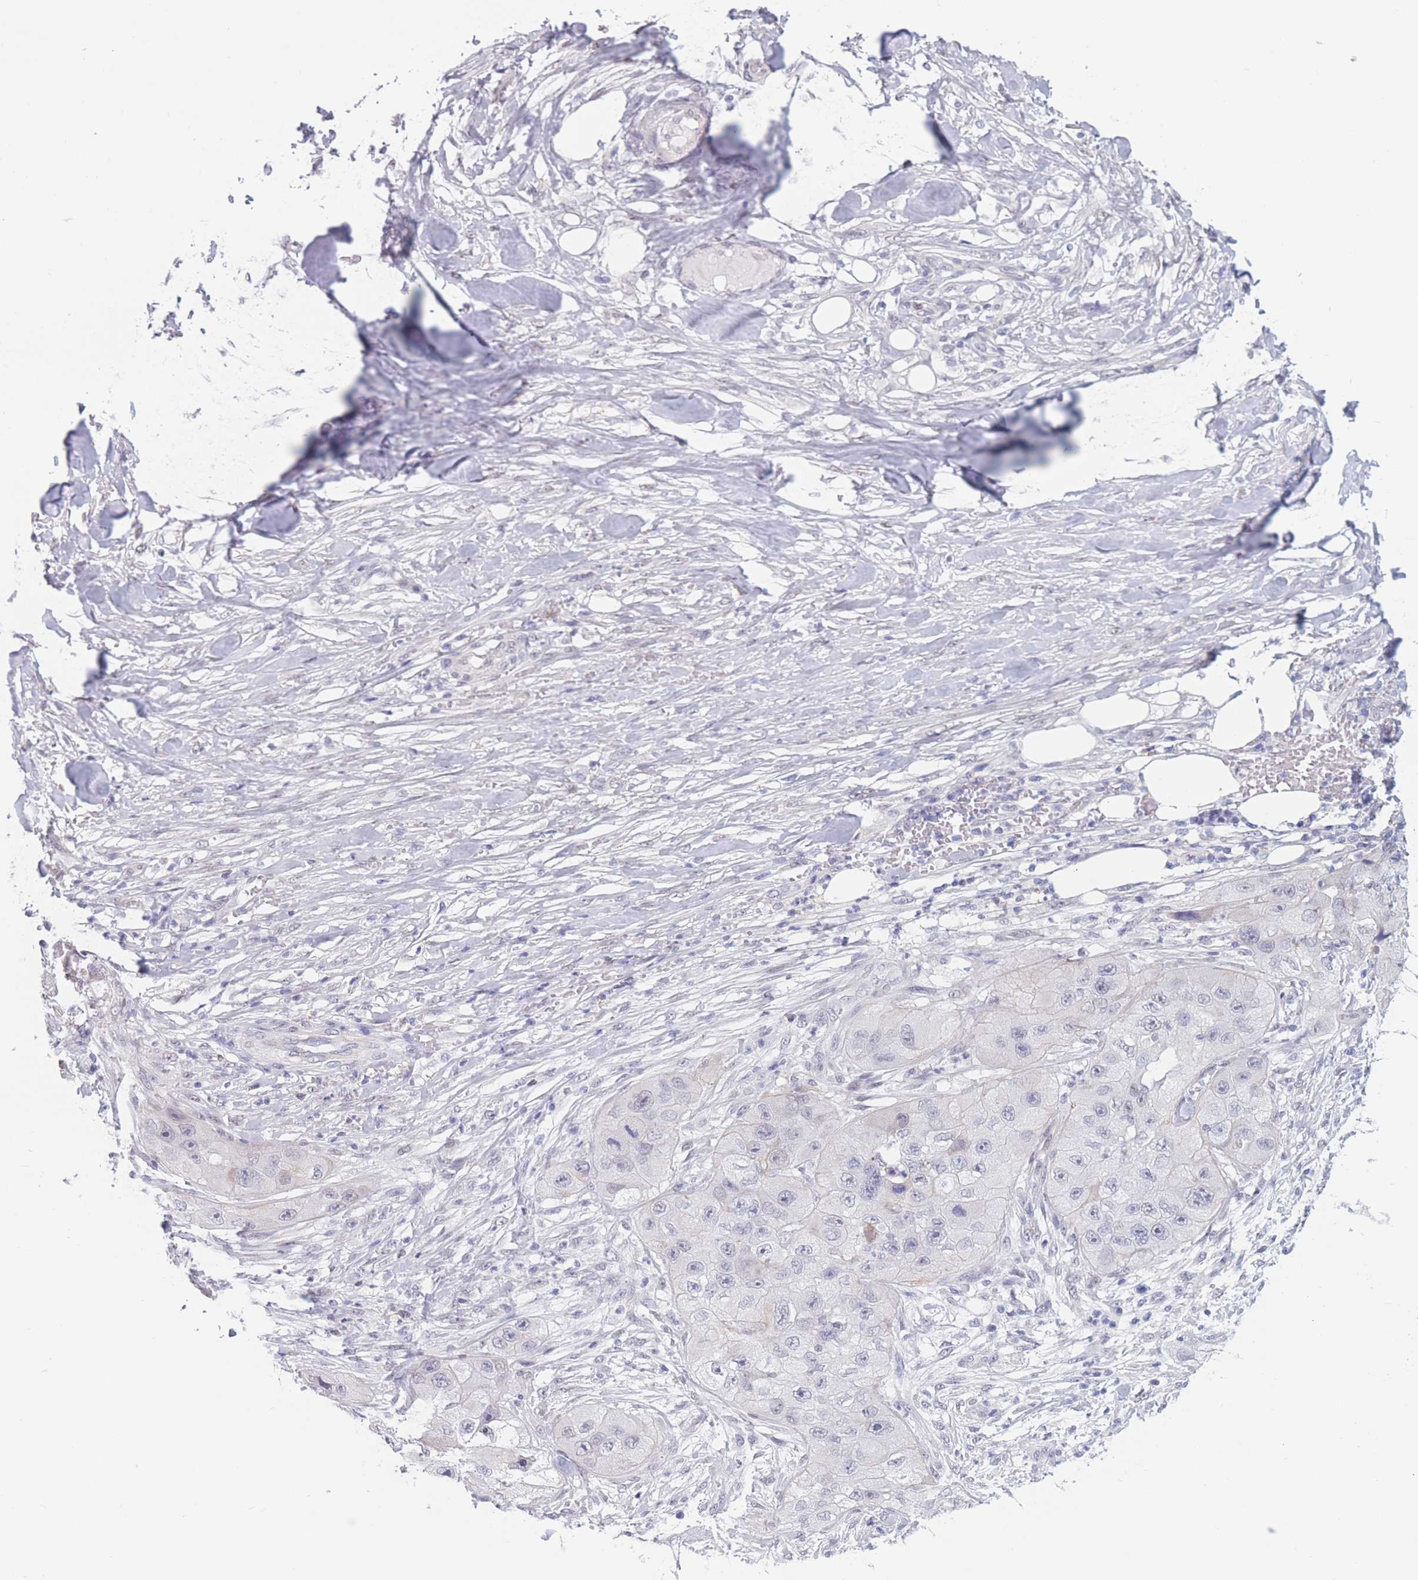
{"staining": {"intensity": "negative", "quantity": "none", "location": "none"}, "tissue": "skin cancer", "cell_type": "Tumor cells", "image_type": "cancer", "snomed": [{"axis": "morphology", "description": "Squamous cell carcinoma, NOS"}, {"axis": "topography", "description": "Skin"}, {"axis": "topography", "description": "Subcutis"}], "caption": "This micrograph is of skin cancer stained with immunohistochemistry to label a protein in brown with the nuclei are counter-stained blue. There is no expression in tumor cells.", "gene": "PODXL", "patient": {"sex": "male", "age": 73}}